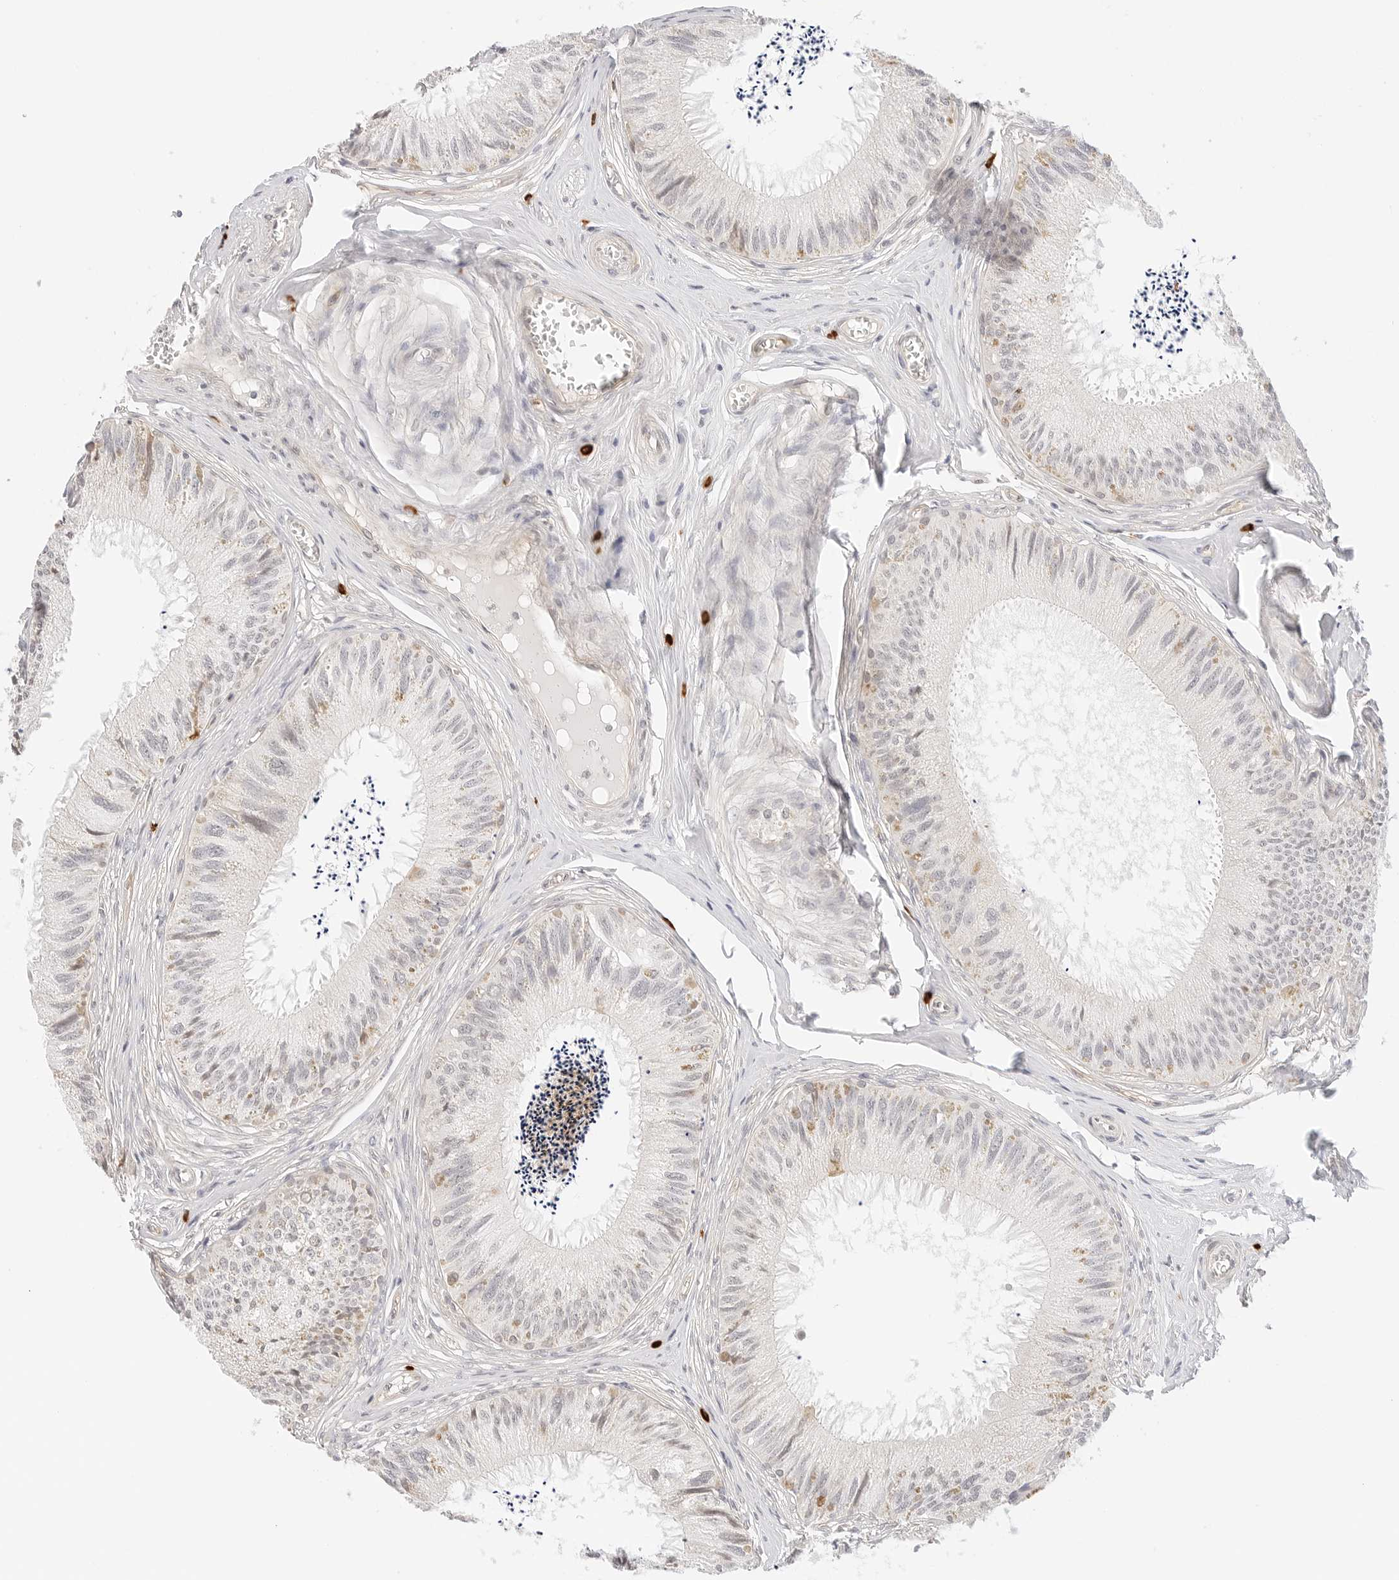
{"staining": {"intensity": "weak", "quantity": "25%-75%", "location": "nuclear"}, "tissue": "epididymis", "cell_type": "Glandular cells", "image_type": "normal", "snomed": [{"axis": "morphology", "description": "Normal tissue, NOS"}, {"axis": "topography", "description": "Epididymis"}], "caption": "Immunohistochemical staining of unremarkable human epididymis displays 25%-75% levels of weak nuclear protein positivity in about 25%-75% of glandular cells.", "gene": "TEKT2", "patient": {"sex": "male", "age": 79}}